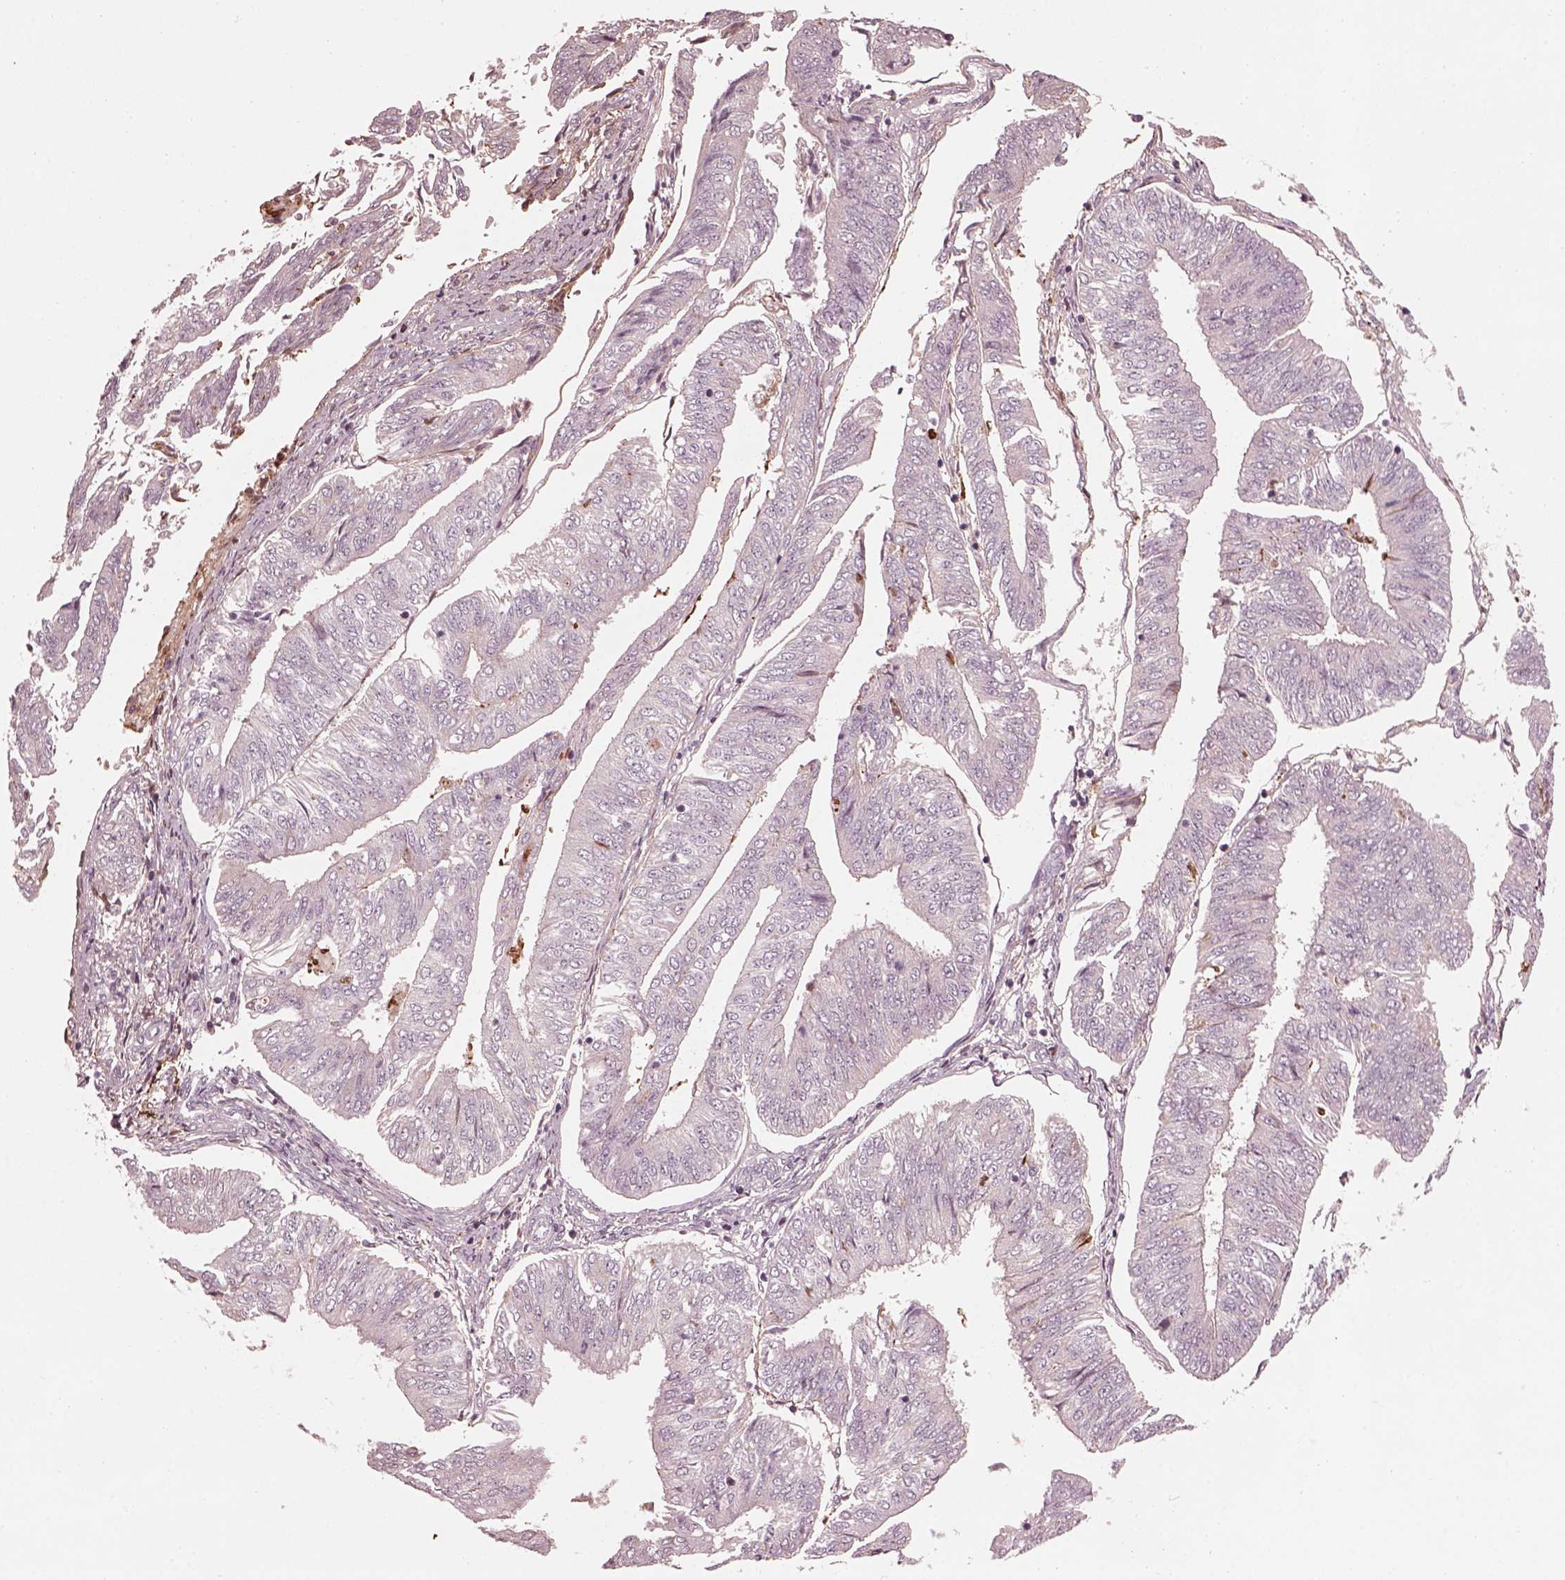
{"staining": {"intensity": "negative", "quantity": "none", "location": "none"}, "tissue": "endometrial cancer", "cell_type": "Tumor cells", "image_type": "cancer", "snomed": [{"axis": "morphology", "description": "Adenocarcinoma, NOS"}, {"axis": "topography", "description": "Endometrium"}], "caption": "Immunohistochemistry image of neoplastic tissue: adenocarcinoma (endometrial) stained with DAB (3,3'-diaminobenzidine) shows no significant protein expression in tumor cells.", "gene": "EFEMP1", "patient": {"sex": "female", "age": 58}}